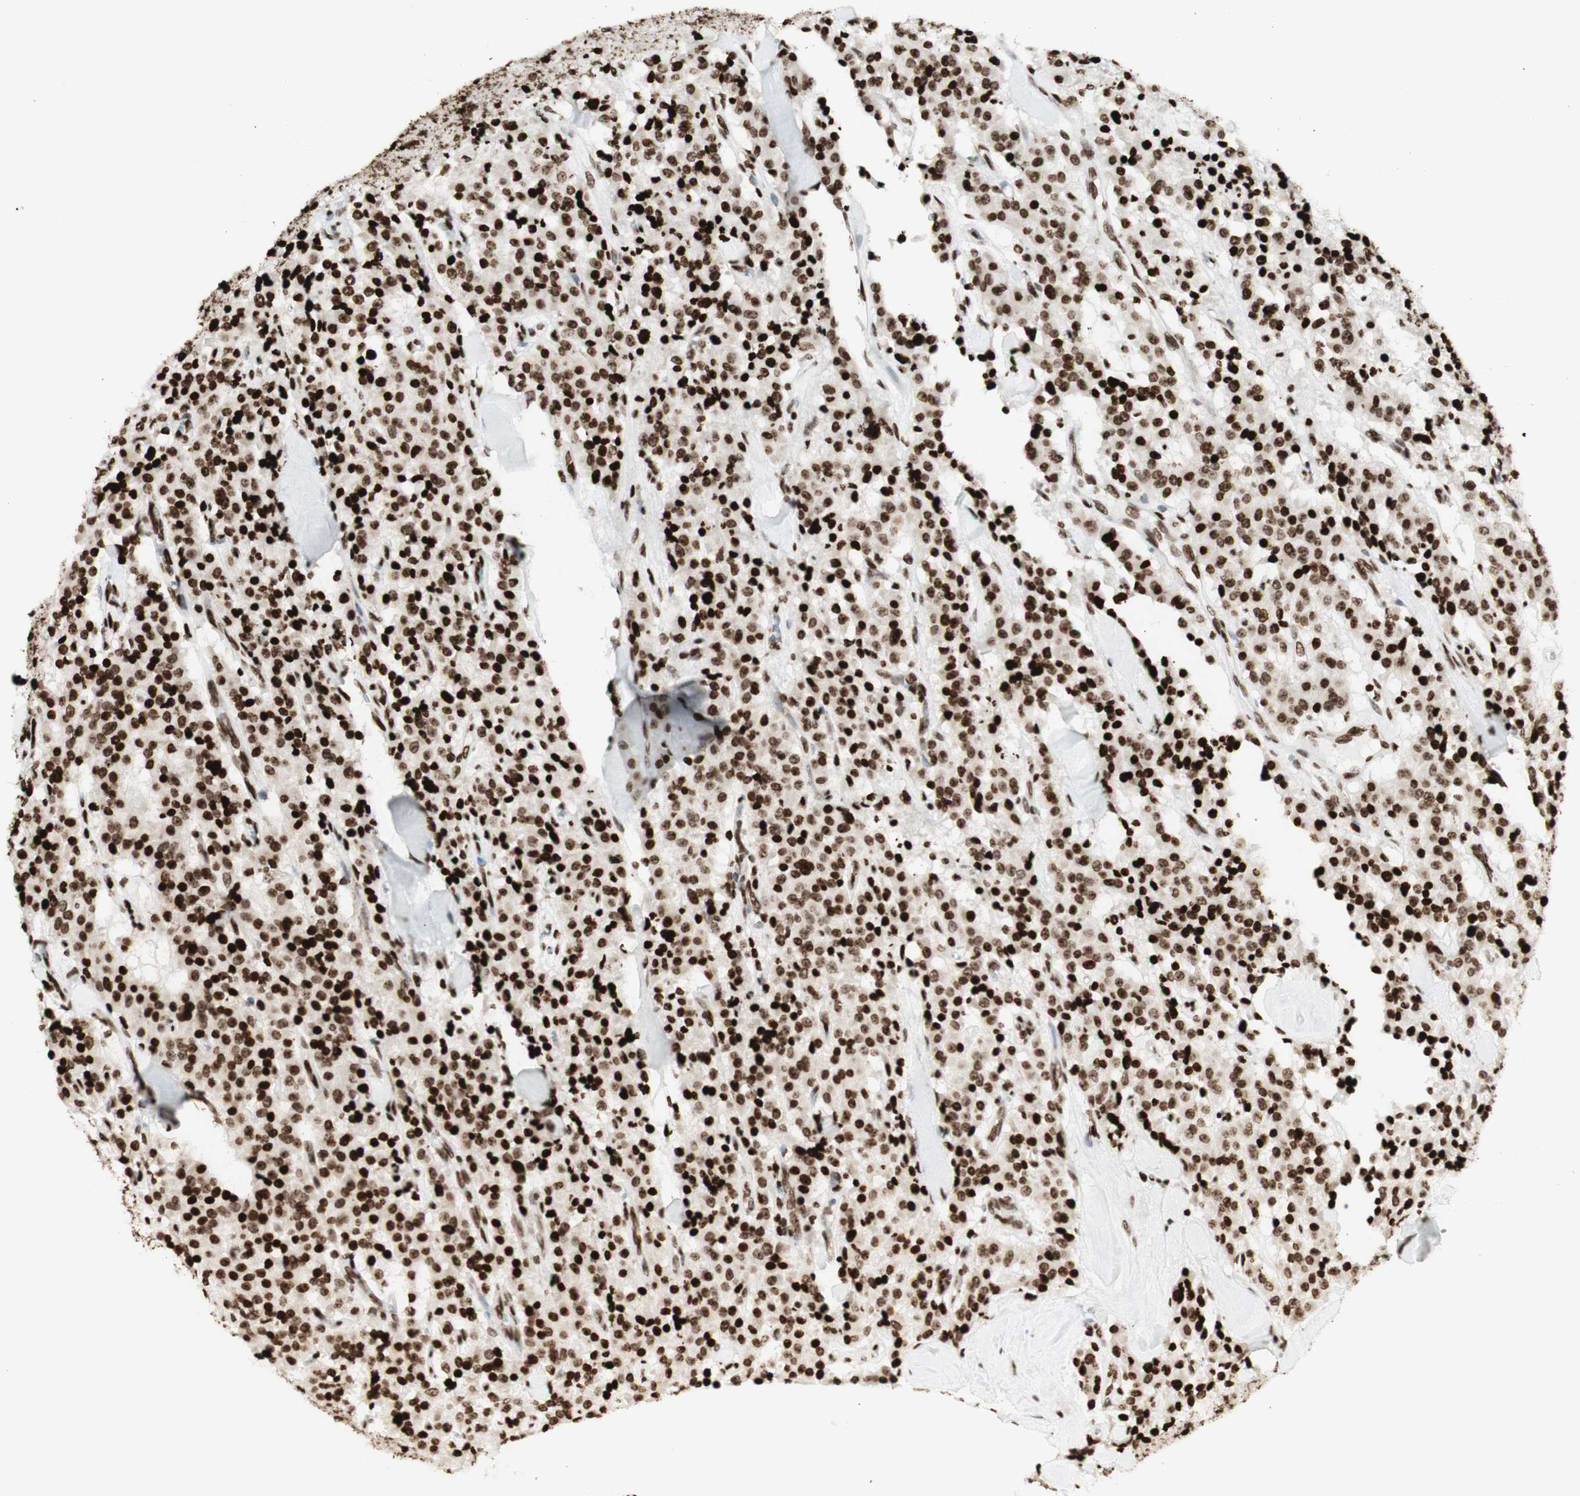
{"staining": {"intensity": "strong", "quantity": ">75%", "location": "nuclear"}, "tissue": "carcinoid", "cell_type": "Tumor cells", "image_type": "cancer", "snomed": [{"axis": "morphology", "description": "Carcinoid, malignant, NOS"}, {"axis": "topography", "description": "Lung"}], "caption": "Tumor cells demonstrate strong nuclear staining in about >75% of cells in carcinoid (malignant). (Brightfield microscopy of DAB IHC at high magnification).", "gene": "NCAPD2", "patient": {"sex": "male", "age": 30}}